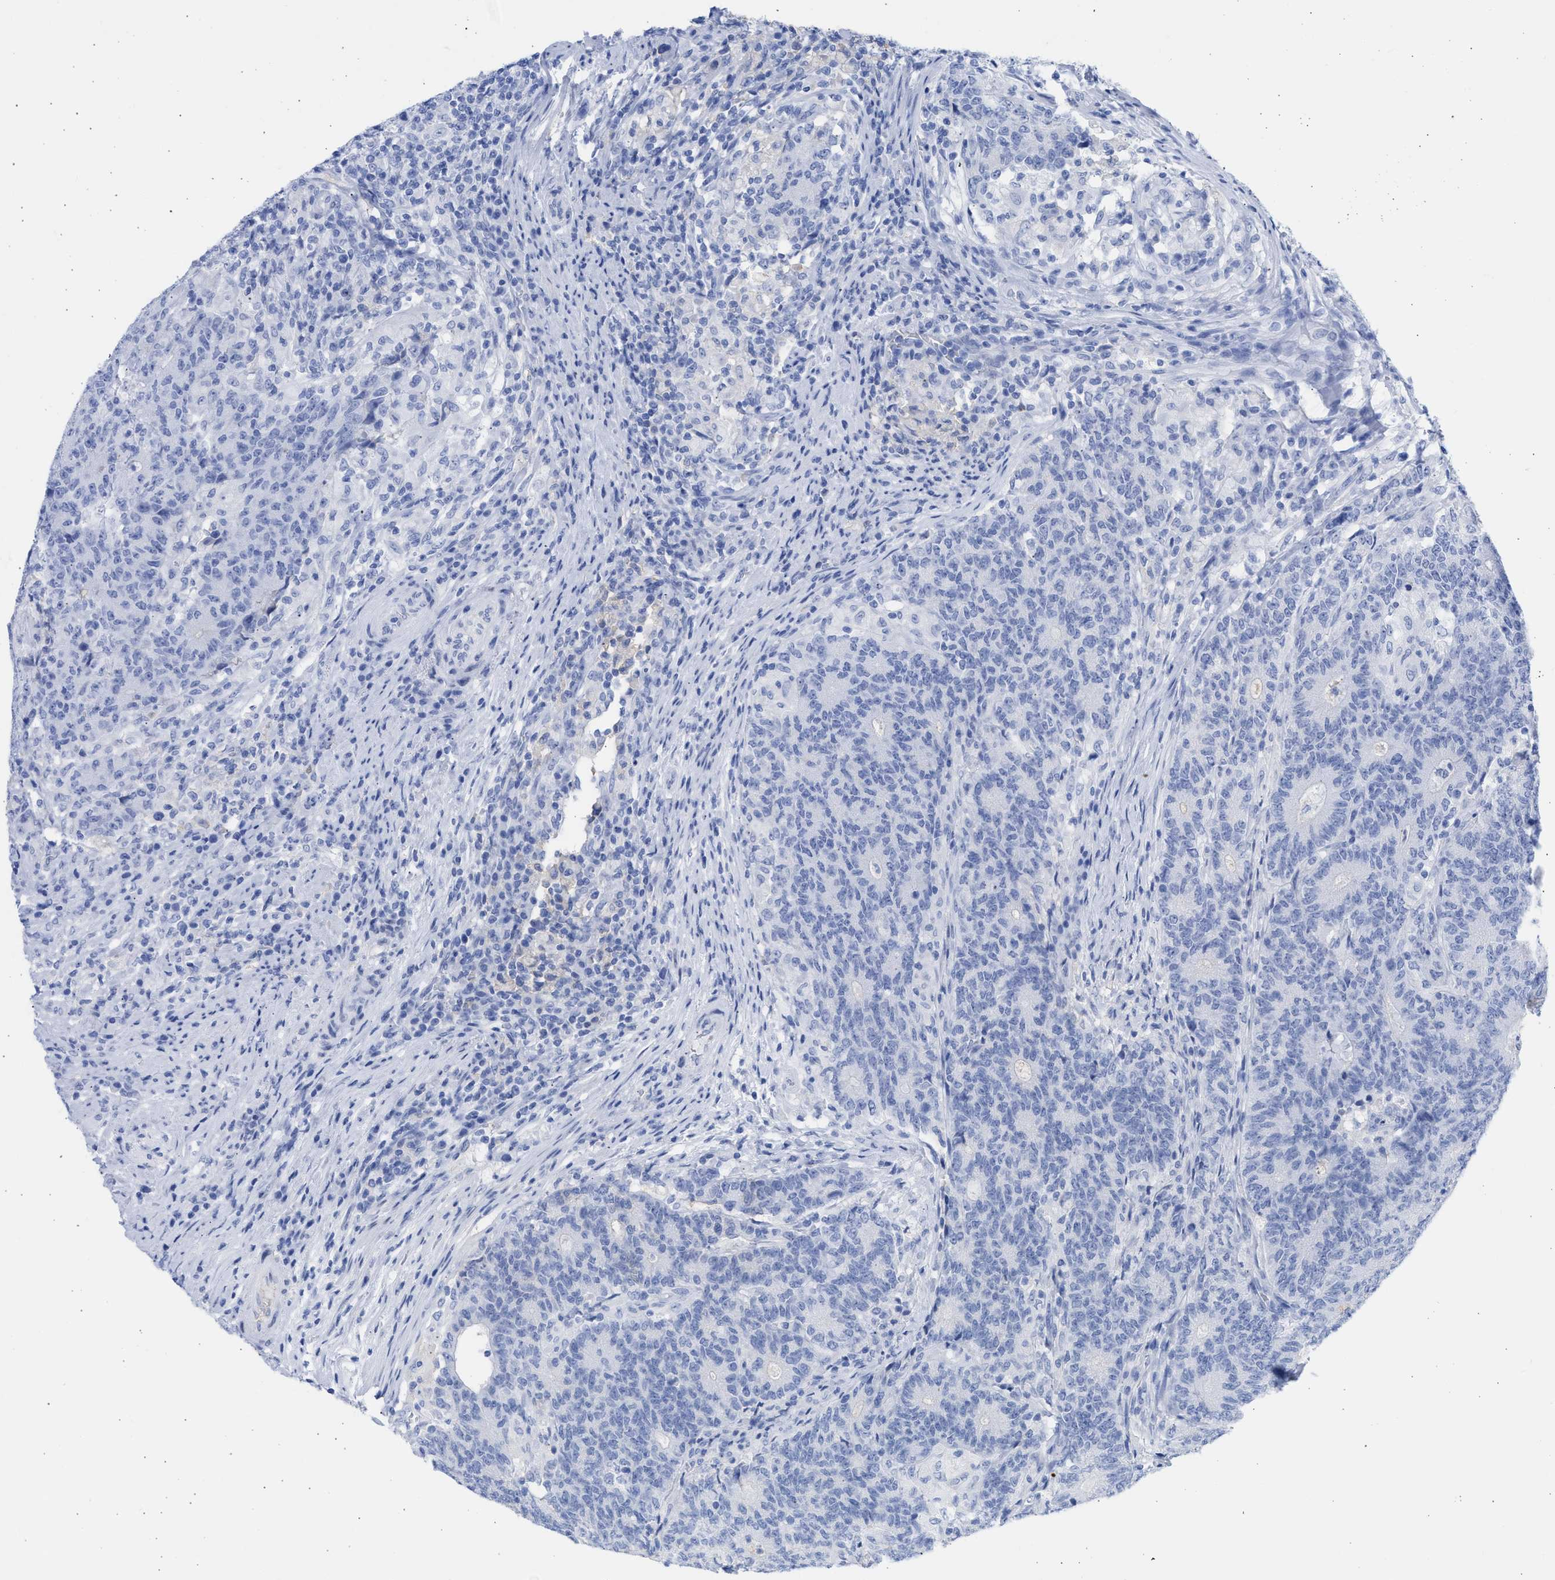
{"staining": {"intensity": "negative", "quantity": "none", "location": "none"}, "tissue": "colorectal cancer", "cell_type": "Tumor cells", "image_type": "cancer", "snomed": [{"axis": "morphology", "description": "Normal tissue, NOS"}, {"axis": "morphology", "description": "Adenocarcinoma, NOS"}, {"axis": "topography", "description": "Colon"}], "caption": "IHC image of human adenocarcinoma (colorectal) stained for a protein (brown), which displays no staining in tumor cells.", "gene": "RSPH1", "patient": {"sex": "female", "age": 75}}